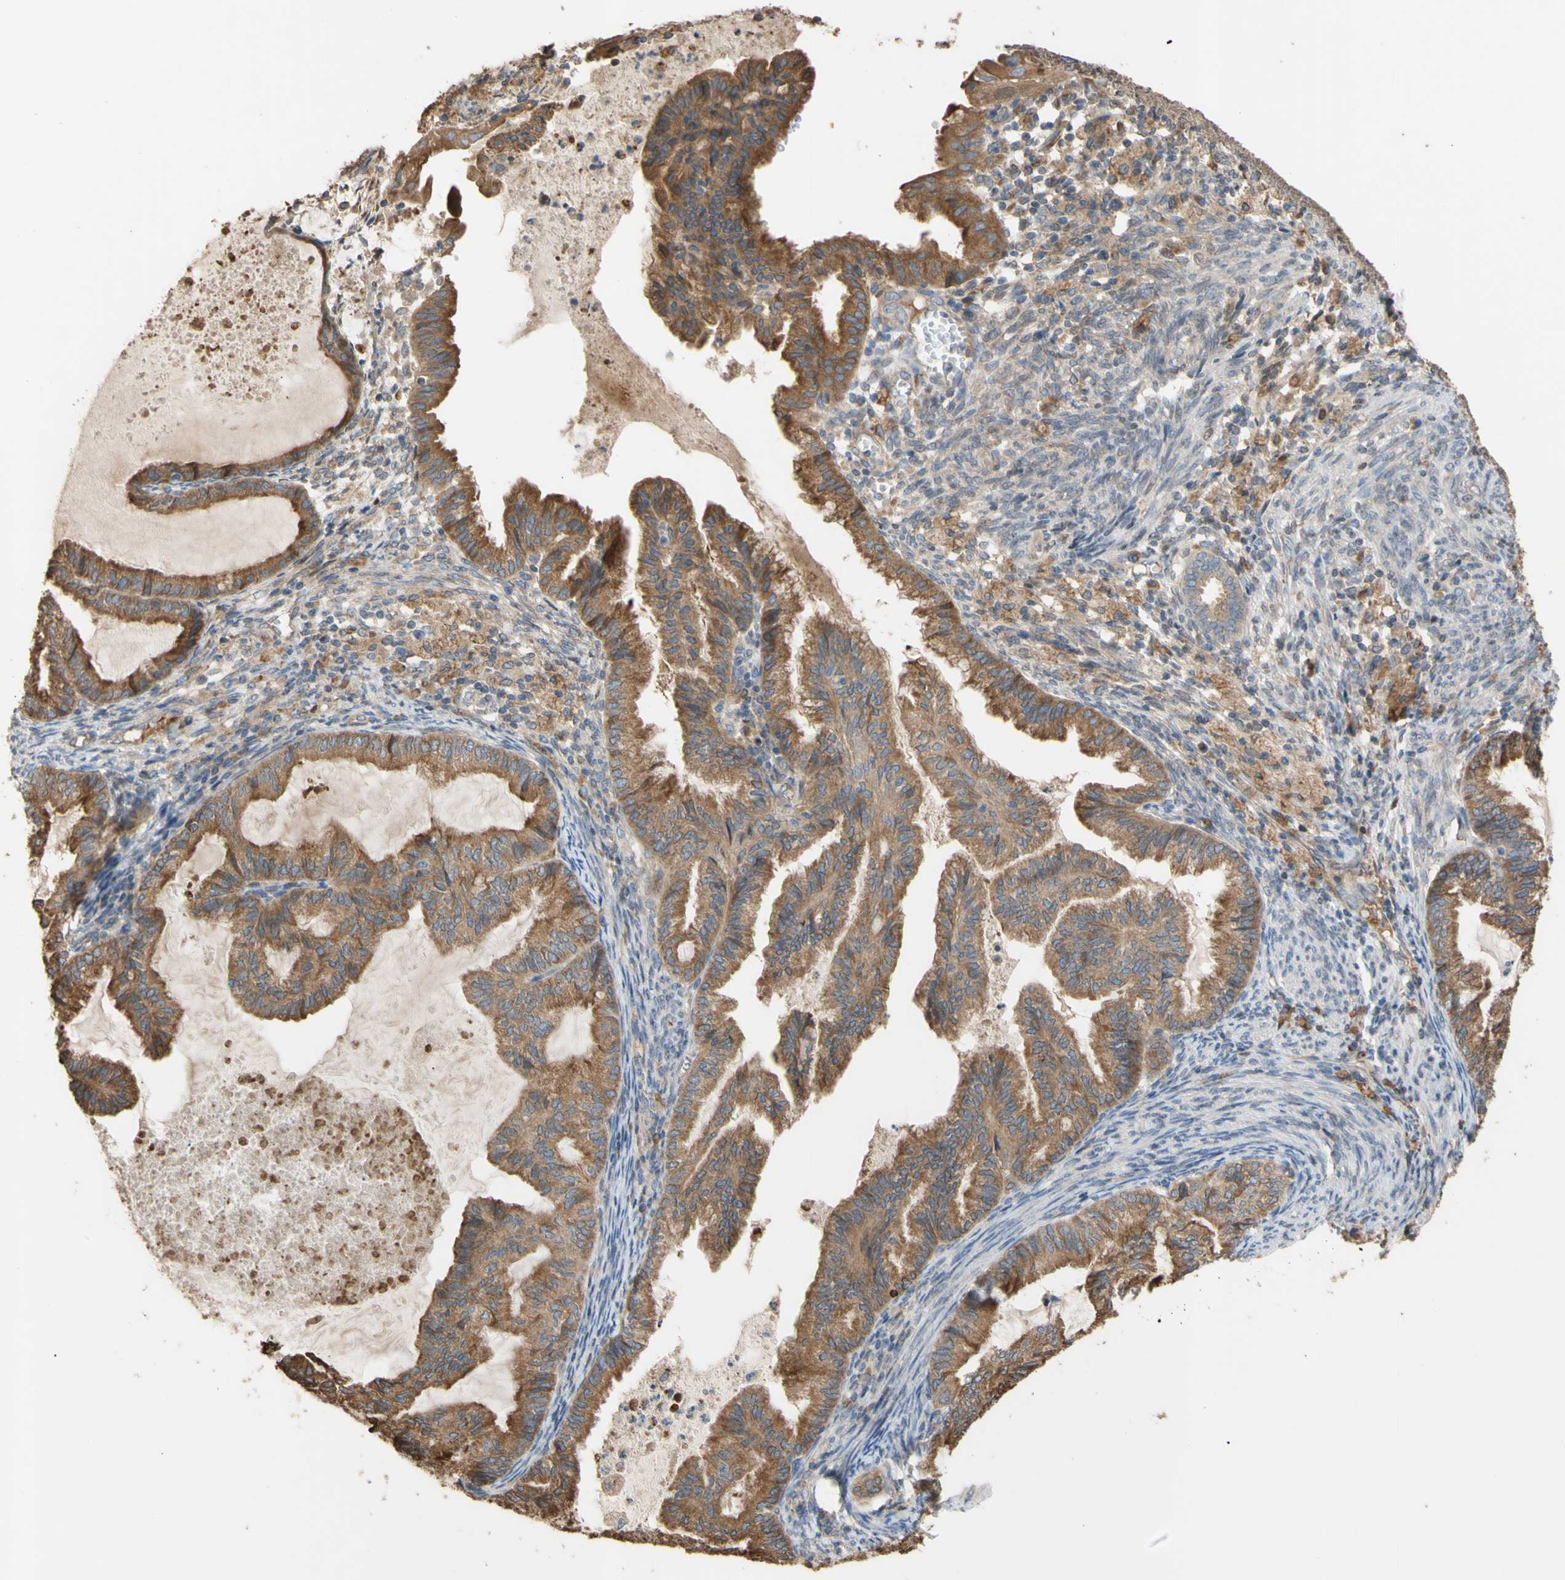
{"staining": {"intensity": "moderate", "quantity": ">75%", "location": "cytoplasmic/membranous"}, "tissue": "cervical cancer", "cell_type": "Tumor cells", "image_type": "cancer", "snomed": [{"axis": "morphology", "description": "Normal tissue, NOS"}, {"axis": "morphology", "description": "Adenocarcinoma, NOS"}, {"axis": "topography", "description": "Cervix"}, {"axis": "topography", "description": "Endometrium"}], "caption": "A brown stain shows moderate cytoplasmic/membranous staining of a protein in human cervical adenocarcinoma tumor cells.", "gene": "NECTIN3", "patient": {"sex": "female", "age": 86}}